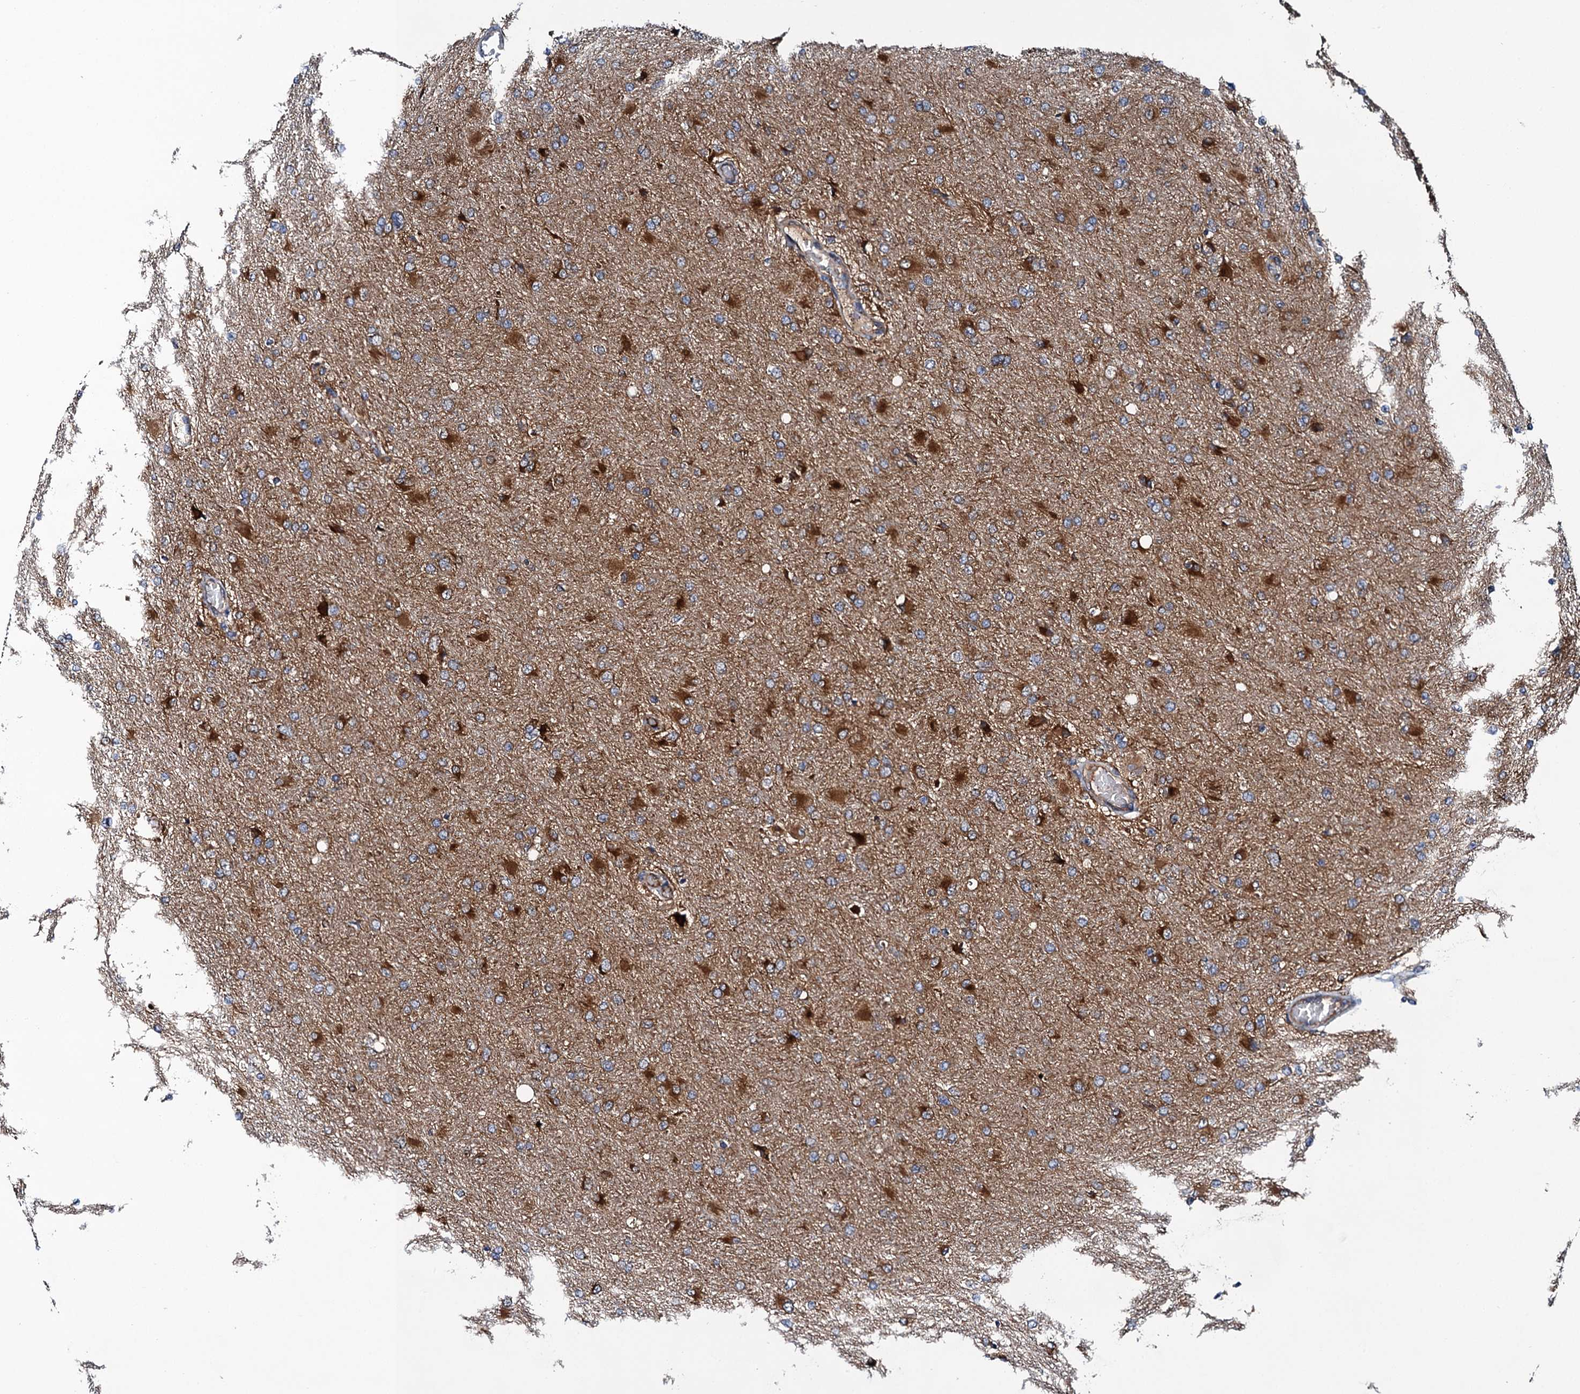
{"staining": {"intensity": "moderate", "quantity": "25%-75%", "location": "cytoplasmic/membranous"}, "tissue": "glioma", "cell_type": "Tumor cells", "image_type": "cancer", "snomed": [{"axis": "morphology", "description": "Glioma, malignant, High grade"}, {"axis": "topography", "description": "Cerebral cortex"}], "caption": "About 25%-75% of tumor cells in glioma exhibit moderate cytoplasmic/membranous protein expression as visualized by brown immunohistochemical staining.", "gene": "NEK1", "patient": {"sex": "female", "age": 36}}